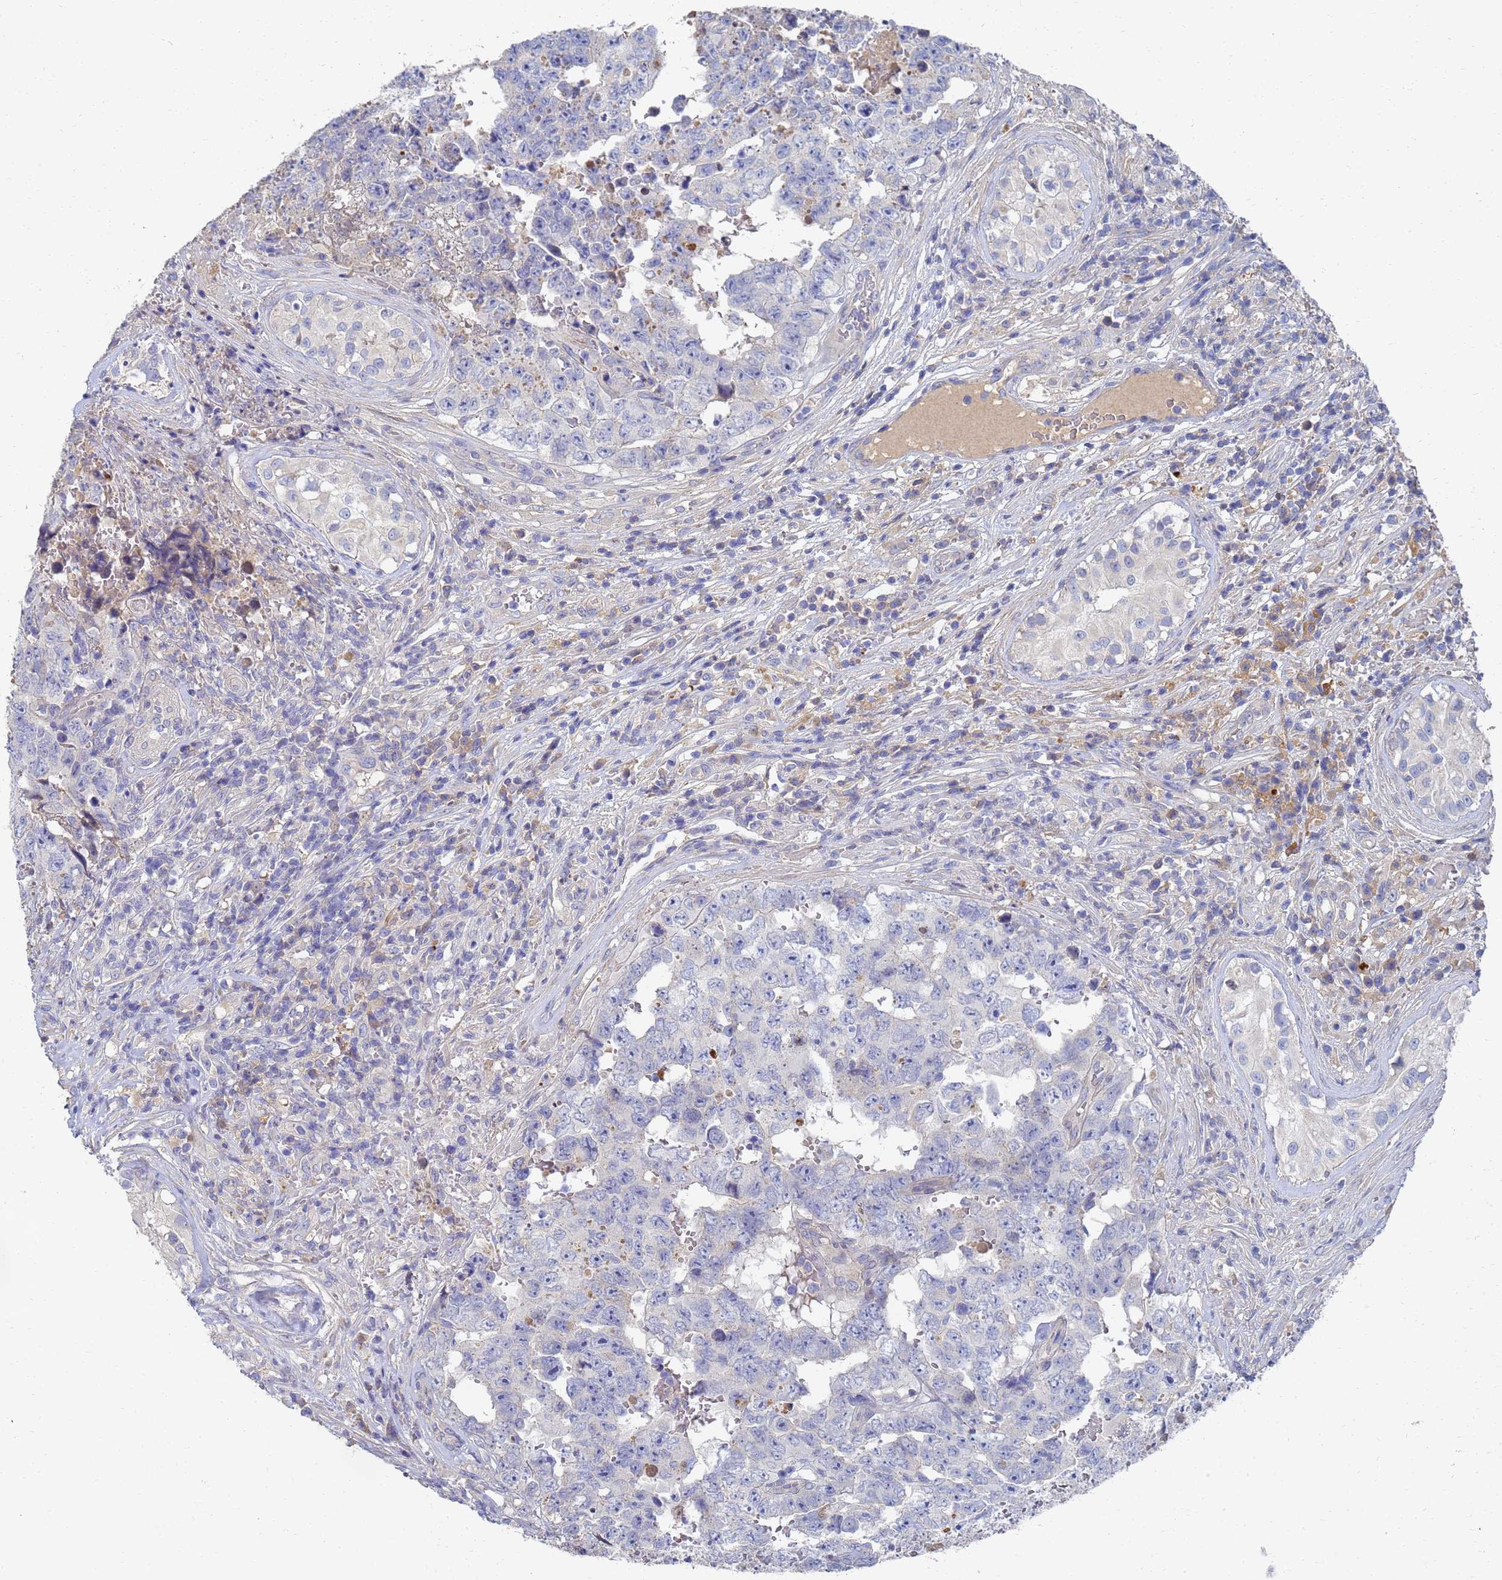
{"staining": {"intensity": "negative", "quantity": "none", "location": "none"}, "tissue": "testis cancer", "cell_type": "Tumor cells", "image_type": "cancer", "snomed": [{"axis": "morphology", "description": "Normal tissue, NOS"}, {"axis": "morphology", "description": "Carcinoma, Embryonal, NOS"}, {"axis": "topography", "description": "Testis"}, {"axis": "topography", "description": "Epididymis"}], "caption": "IHC of testis cancer (embryonal carcinoma) reveals no positivity in tumor cells.", "gene": "LBX2", "patient": {"sex": "male", "age": 25}}